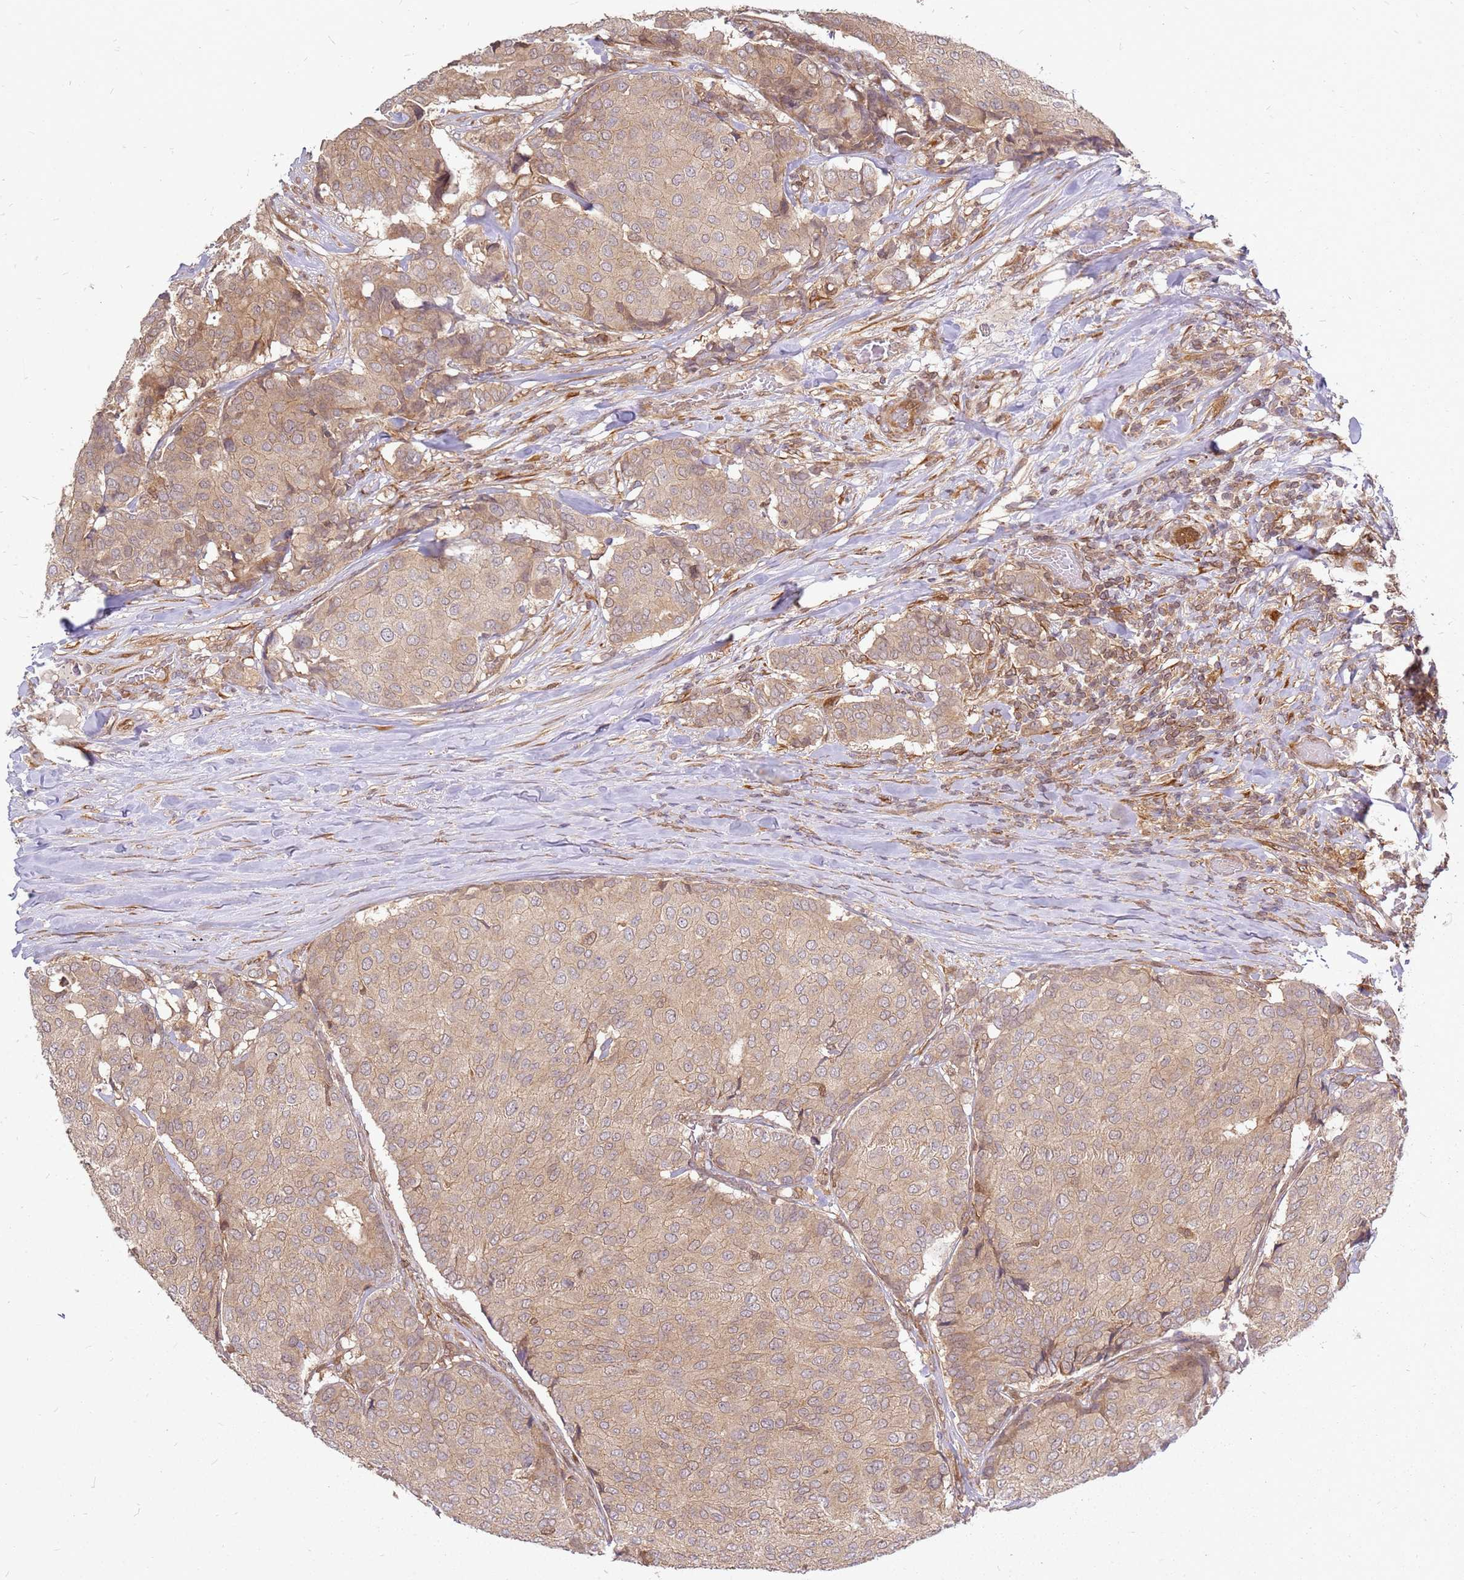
{"staining": {"intensity": "weak", "quantity": ">75%", "location": "cytoplasmic/membranous"}, "tissue": "breast cancer", "cell_type": "Tumor cells", "image_type": "cancer", "snomed": [{"axis": "morphology", "description": "Duct carcinoma"}, {"axis": "topography", "description": "Breast"}], "caption": "The image displays a brown stain indicating the presence of a protein in the cytoplasmic/membranous of tumor cells in breast cancer.", "gene": "NUDT14", "patient": {"sex": "female", "age": 75}}